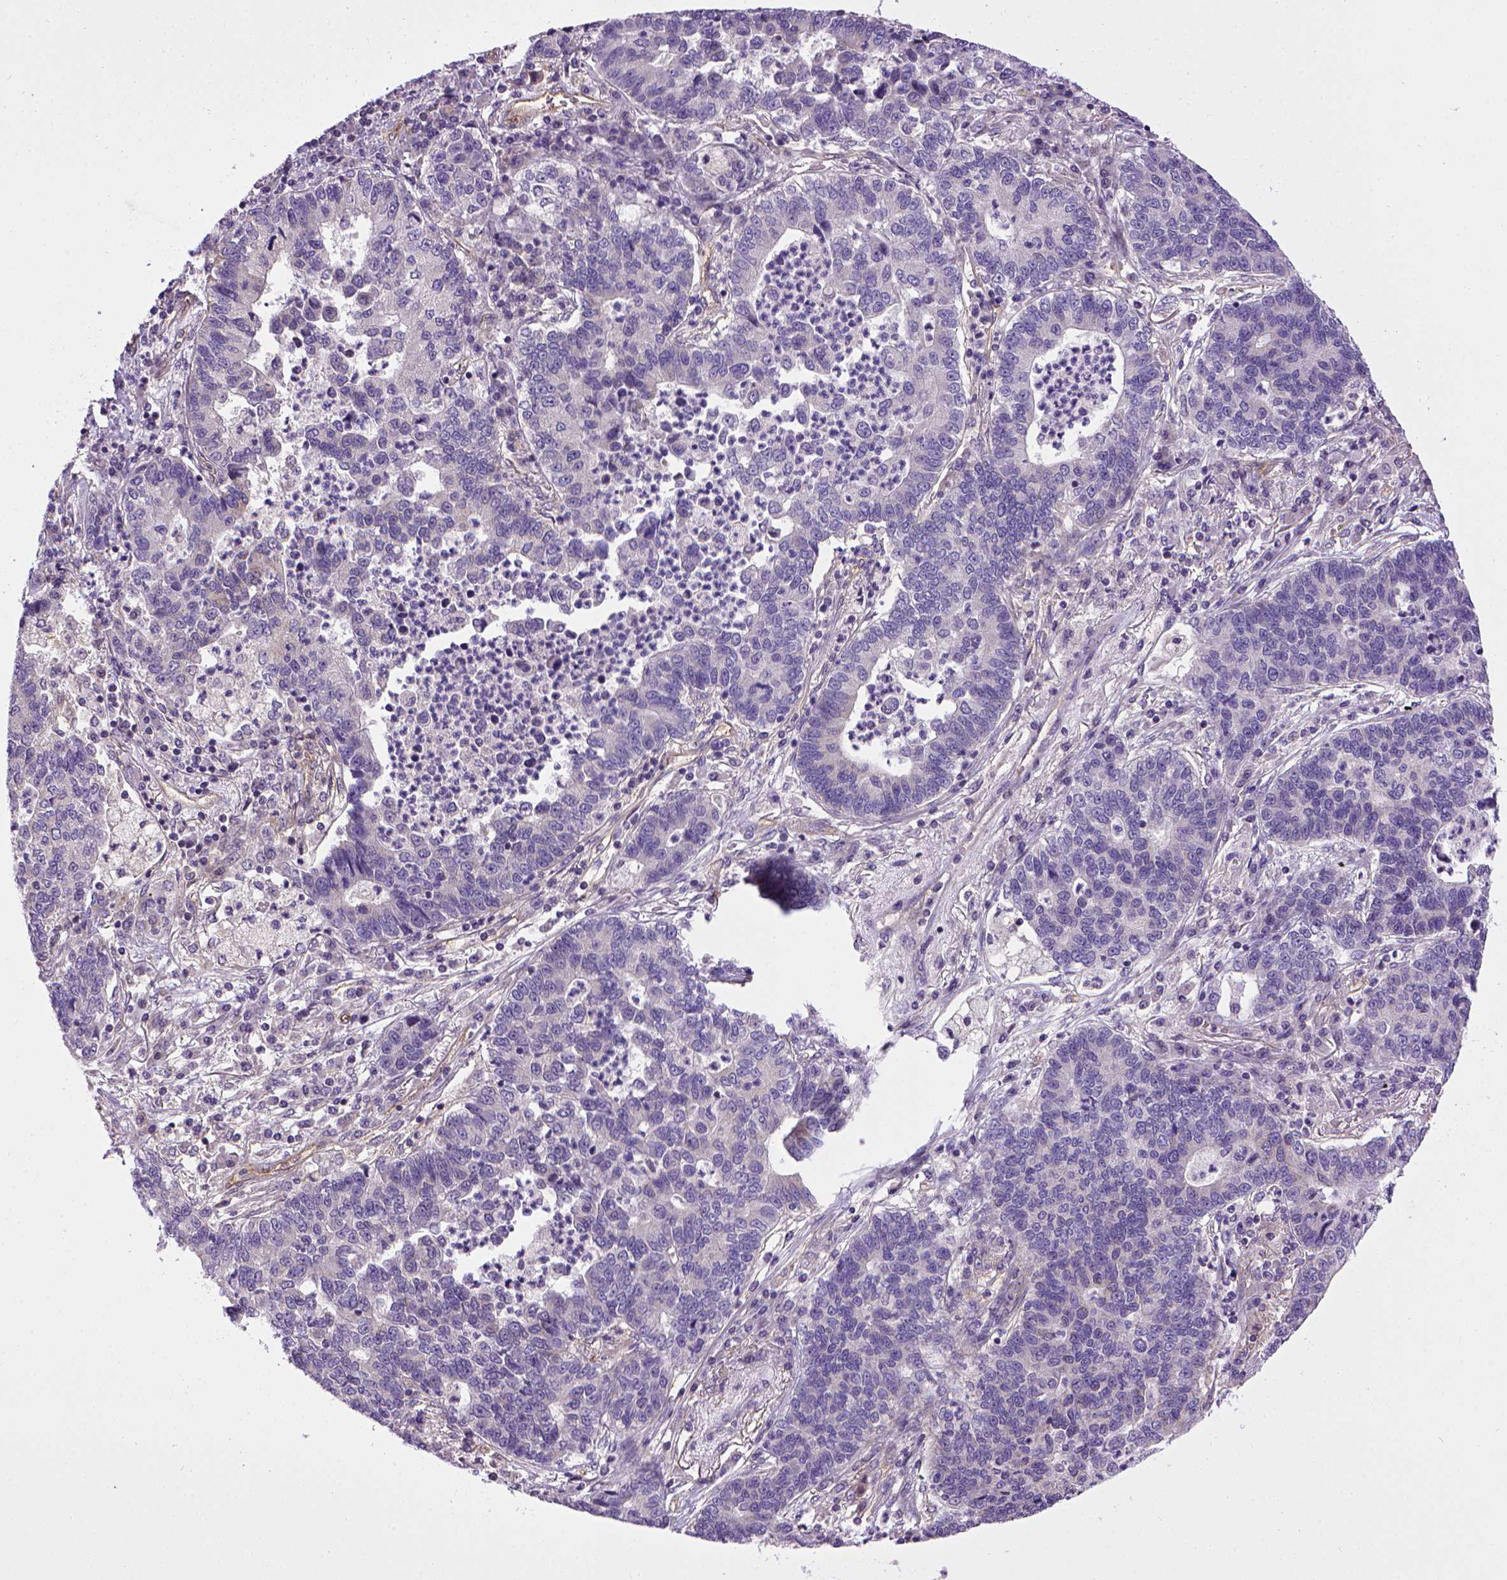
{"staining": {"intensity": "negative", "quantity": "none", "location": "none"}, "tissue": "lung cancer", "cell_type": "Tumor cells", "image_type": "cancer", "snomed": [{"axis": "morphology", "description": "Adenocarcinoma, NOS"}, {"axis": "topography", "description": "Lung"}], "caption": "Micrograph shows no significant protein expression in tumor cells of lung cancer.", "gene": "ENG", "patient": {"sex": "female", "age": 57}}